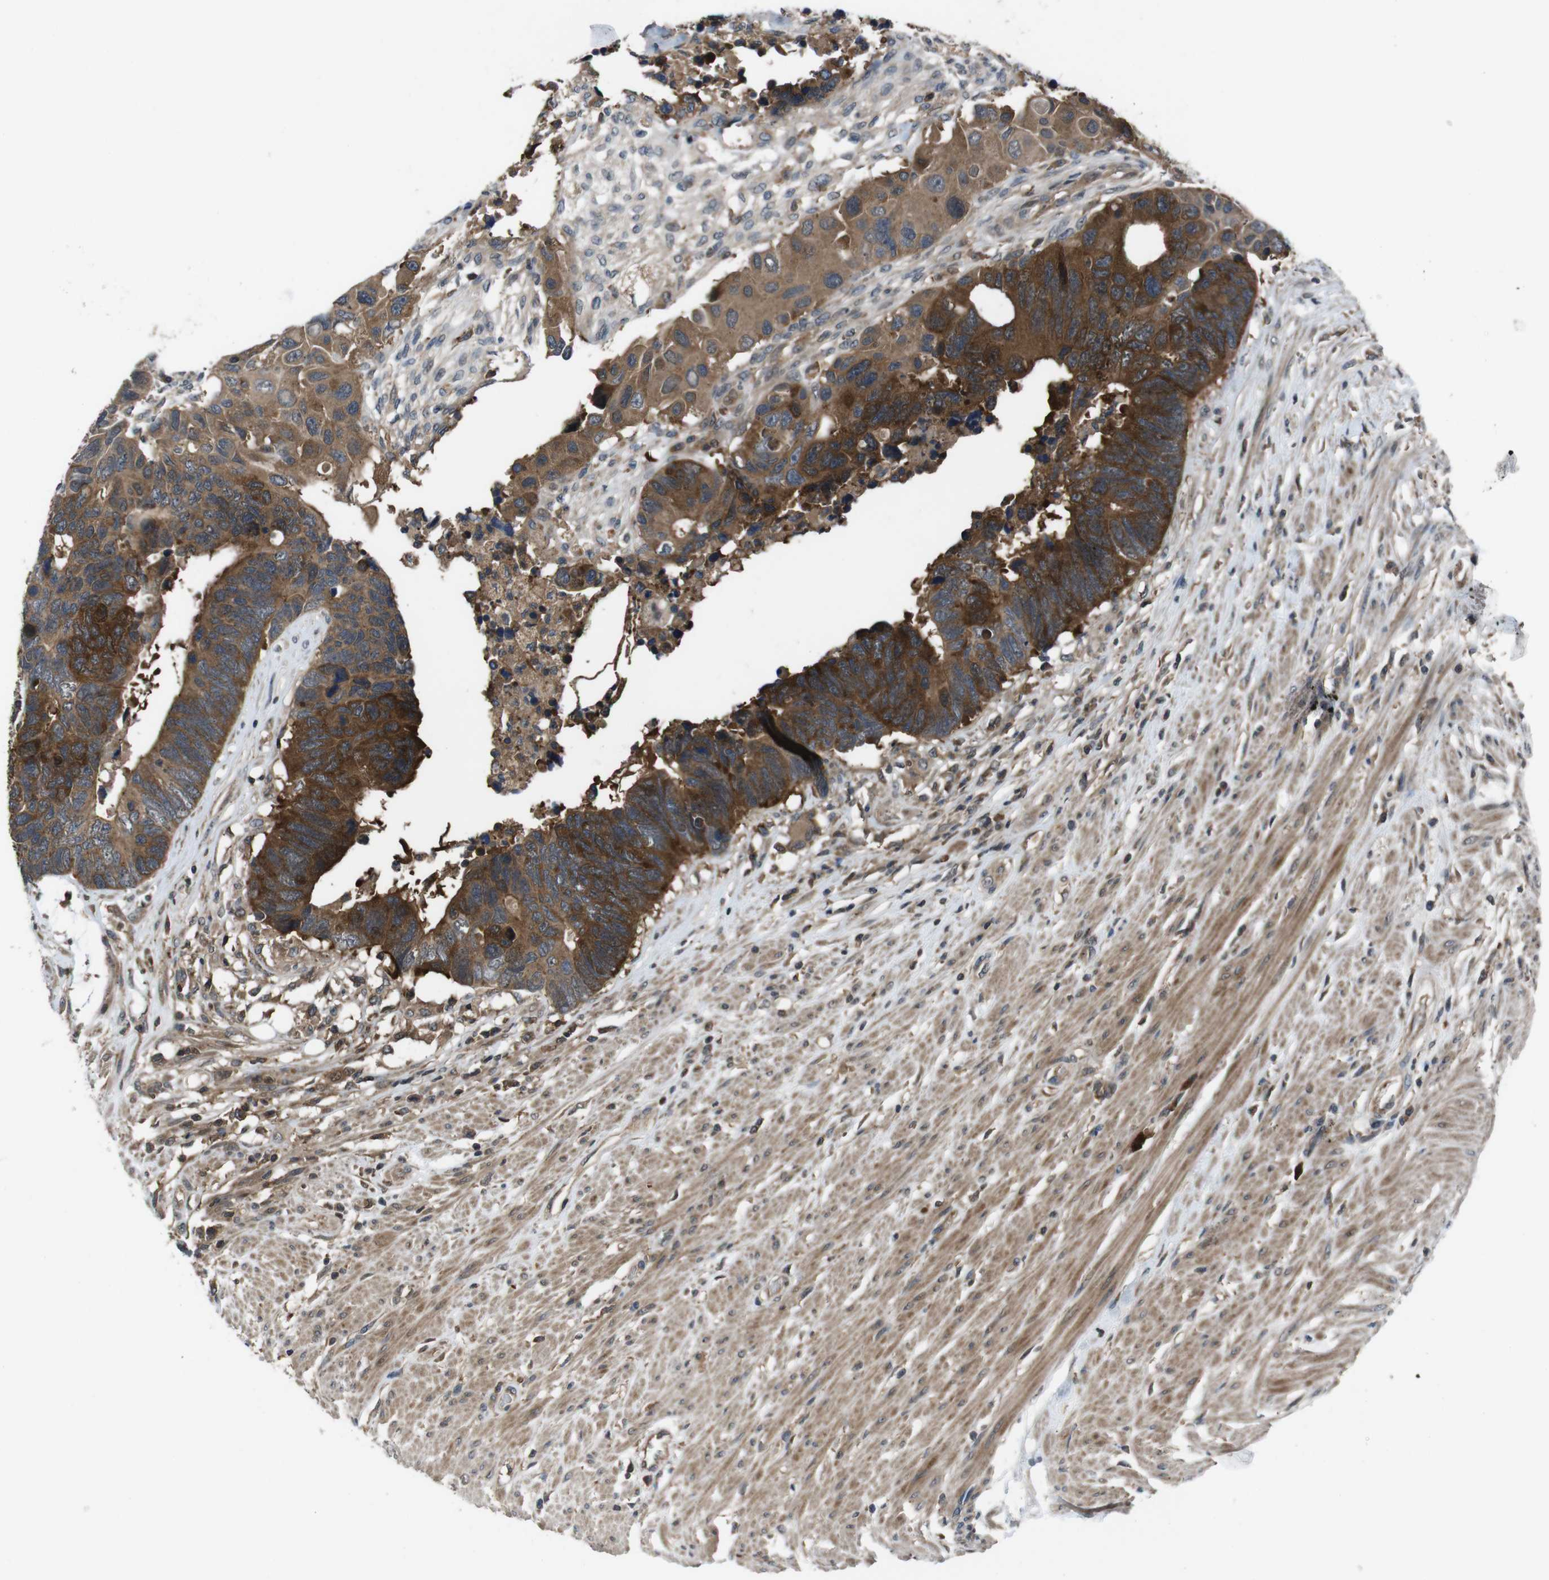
{"staining": {"intensity": "strong", "quantity": ">75%", "location": "cytoplasmic/membranous"}, "tissue": "colorectal cancer", "cell_type": "Tumor cells", "image_type": "cancer", "snomed": [{"axis": "morphology", "description": "Adenocarcinoma, NOS"}, {"axis": "topography", "description": "Rectum"}], "caption": "Approximately >75% of tumor cells in adenocarcinoma (colorectal) reveal strong cytoplasmic/membranous protein positivity as visualized by brown immunohistochemical staining.", "gene": "SLC22A23", "patient": {"sex": "male", "age": 51}}